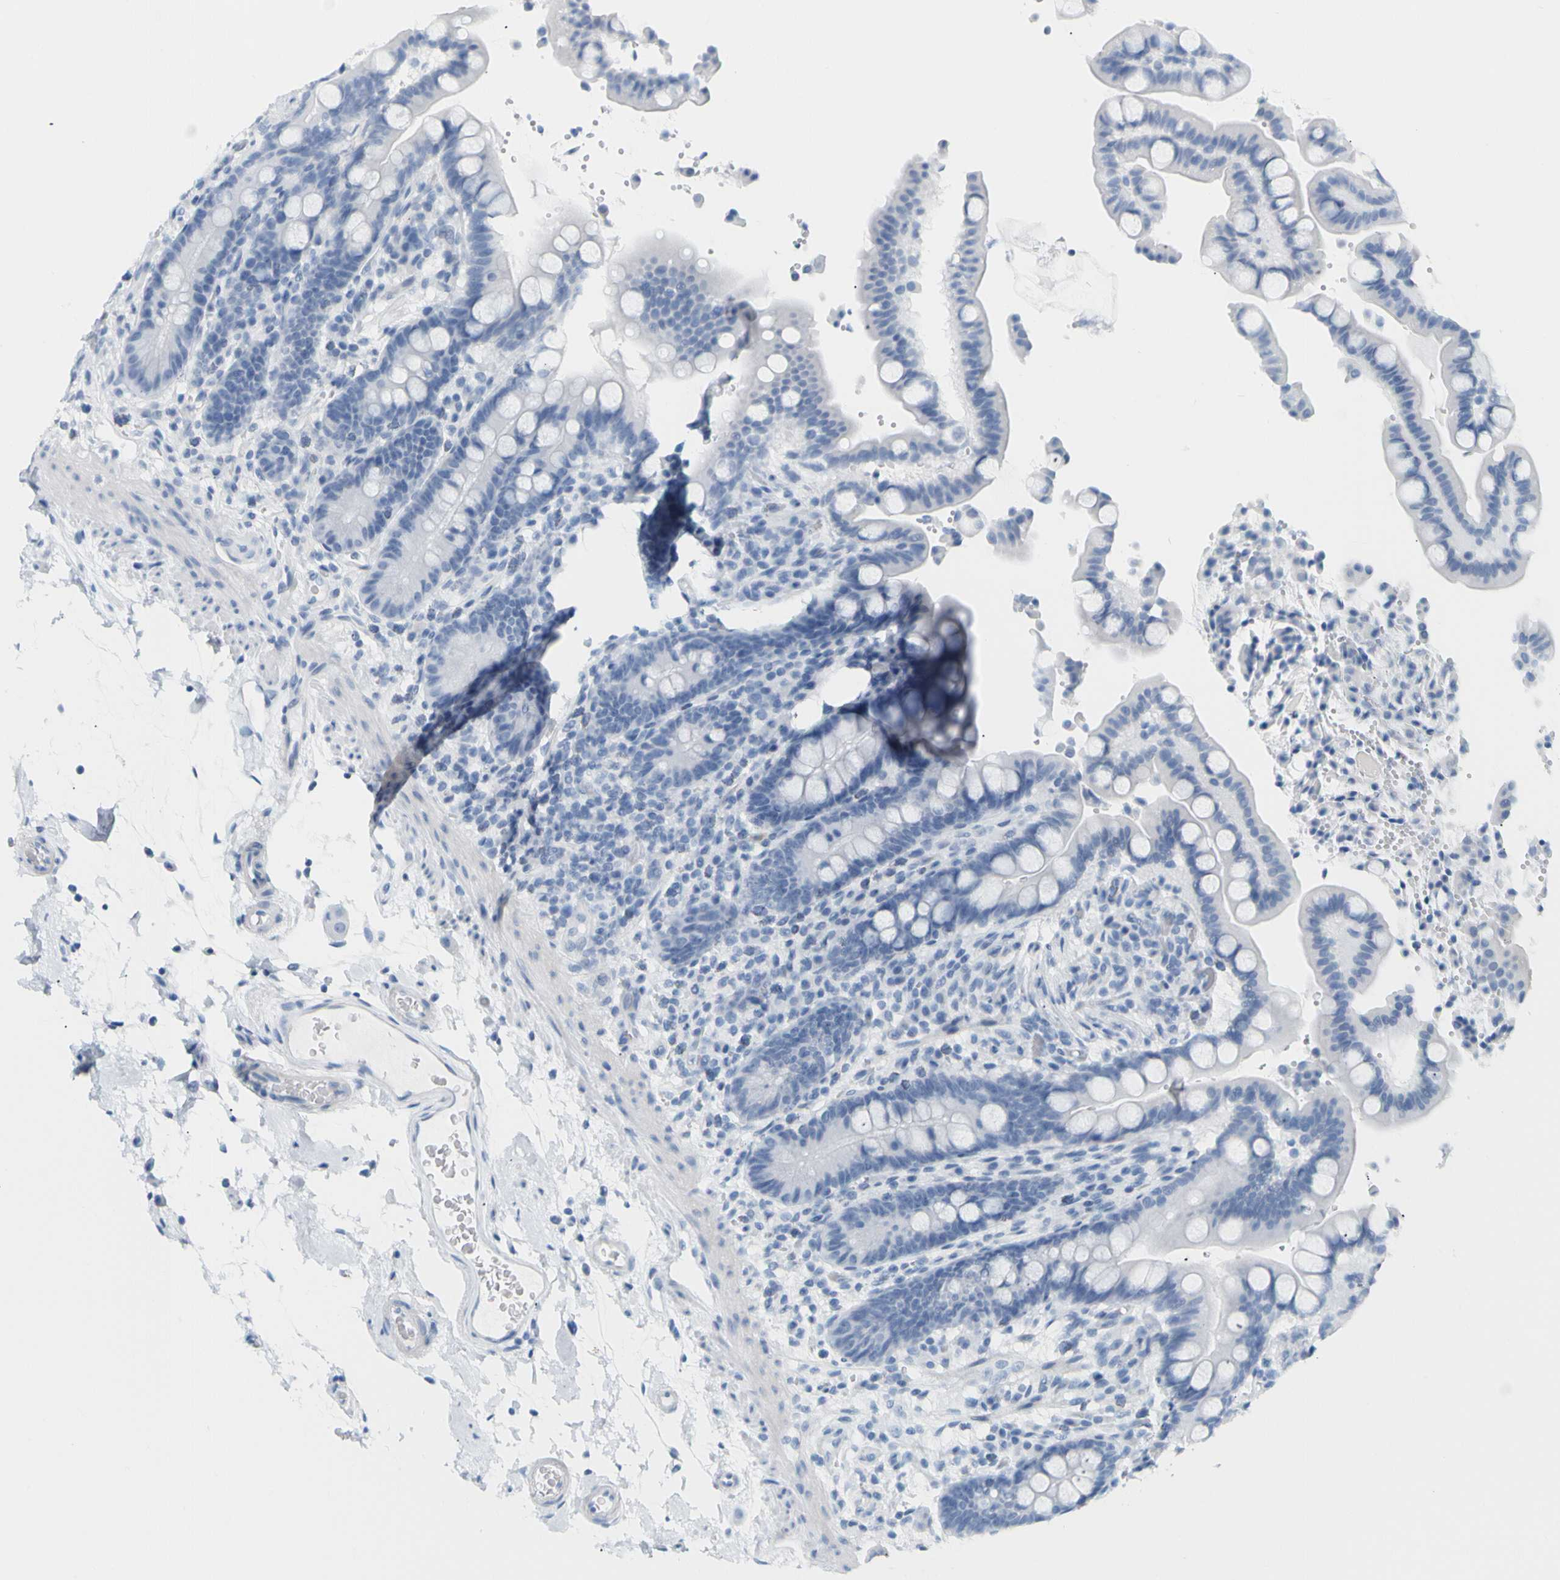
{"staining": {"intensity": "negative", "quantity": "none", "location": "none"}, "tissue": "colon", "cell_type": "Endothelial cells", "image_type": "normal", "snomed": [{"axis": "morphology", "description": "Normal tissue, NOS"}, {"axis": "topography", "description": "Colon"}], "caption": "Protein analysis of benign colon reveals no significant staining in endothelial cells.", "gene": "OPN1SW", "patient": {"sex": "male", "age": 73}}